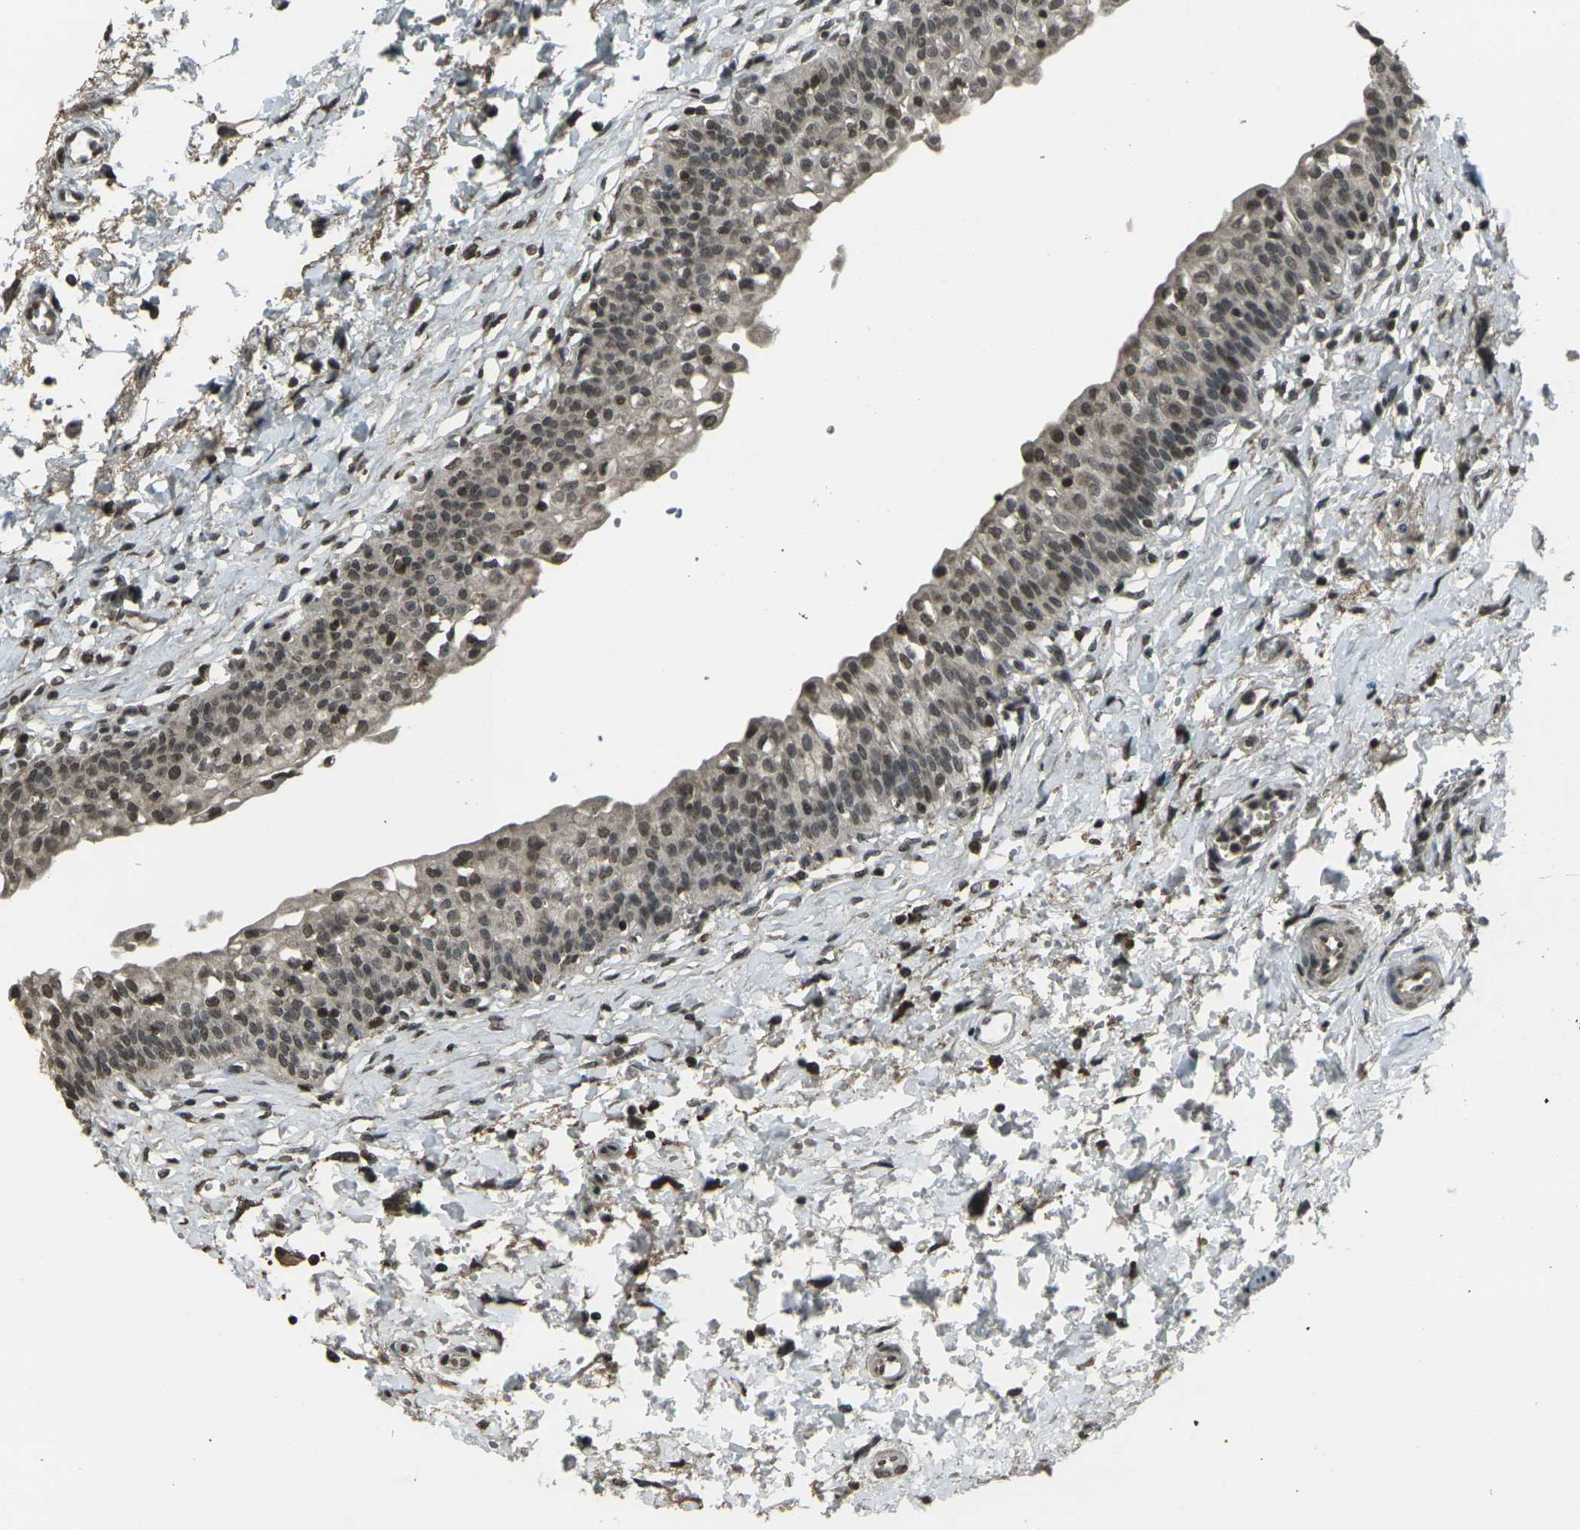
{"staining": {"intensity": "moderate", "quantity": ">75%", "location": "cytoplasmic/membranous,nuclear"}, "tissue": "urinary bladder", "cell_type": "Urothelial cells", "image_type": "normal", "snomed": [{"axis": "morphology", "description": "Normal tissue, NOS"}, {"axis": "topography", "description": "Urinary bladder"}], "caption": "Immunohistochemical staining of benign human urinary bladder displays medium levels of moderate cytoplasmic/membranous,nuclear staining in about >75% of urothelial cells. Nuclei are stained in blue.", "gene": "PRPF8", "patient": {"sex": "male", "age": 55}}